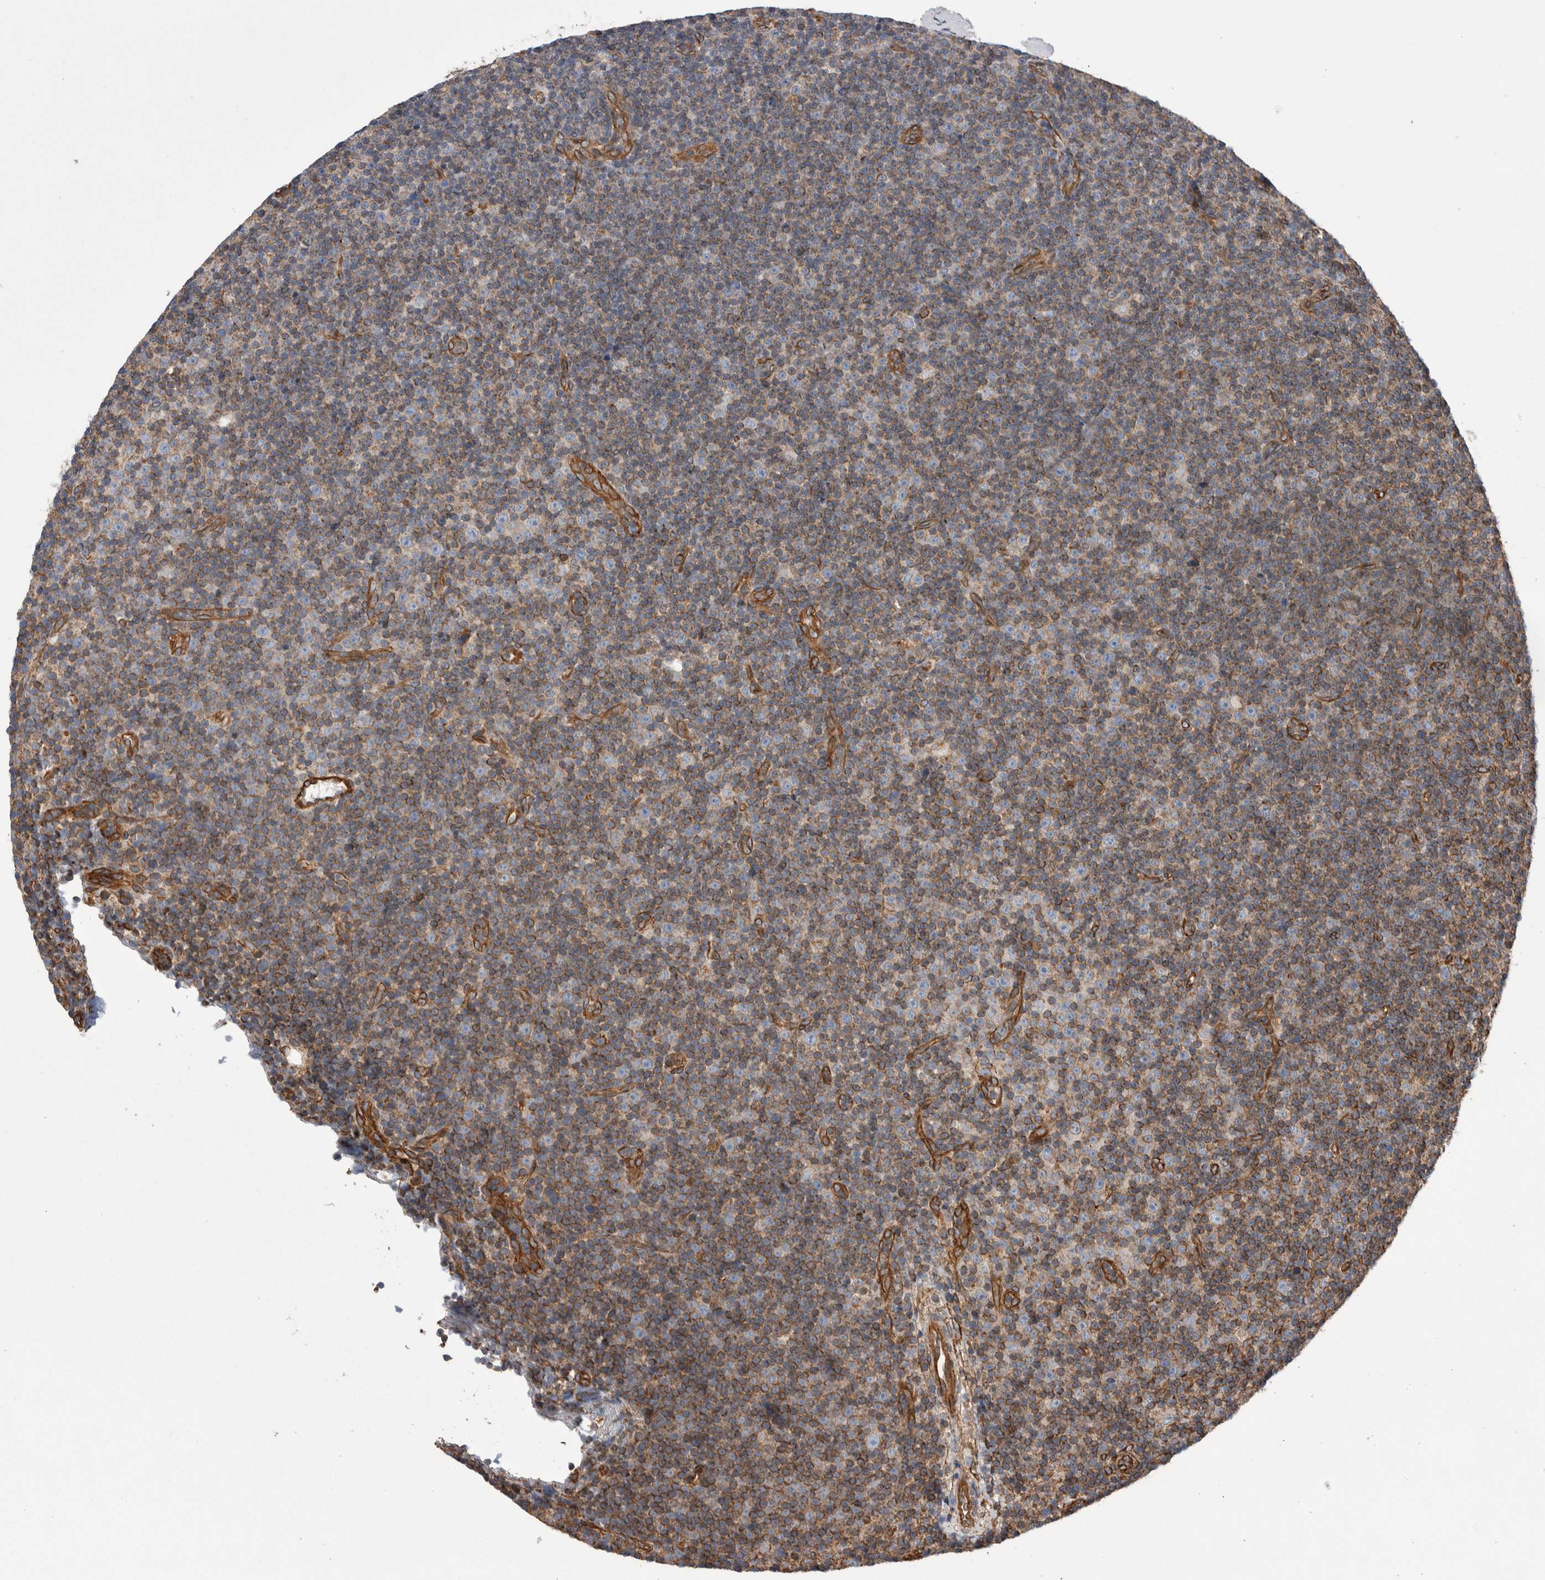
{"staining": {"intensity": "moderate", "quantity": "25%-75%", "location": "cytoplasmic/membranous"}, "tissue": "lymphoma", "cell_type": "Tumor cells", "image_type": "cancer", "snomed": [{"axis": "morphology", "description": "Malignant lymphoma, non-Hodgkin's type, Low grade"}, {"axis": "topography", "description": "Lymph node"}], "caption": "Immunohistochemical staining of human malignant lymphoma, non-Hodgkin's type (low-grade) shows medium levels of moderate cytoplasmic/membranous protein positivity in approximately 25%-75% of tumor cells. The protein of interest is stained brown, and the nuclei are stained in blue (DAB (3,3'-diaminobenzidine) IHC with brightfield microscopy, high magnification).", "gene": "KIF12", "patient": {"sex": "female", "age": 67}}